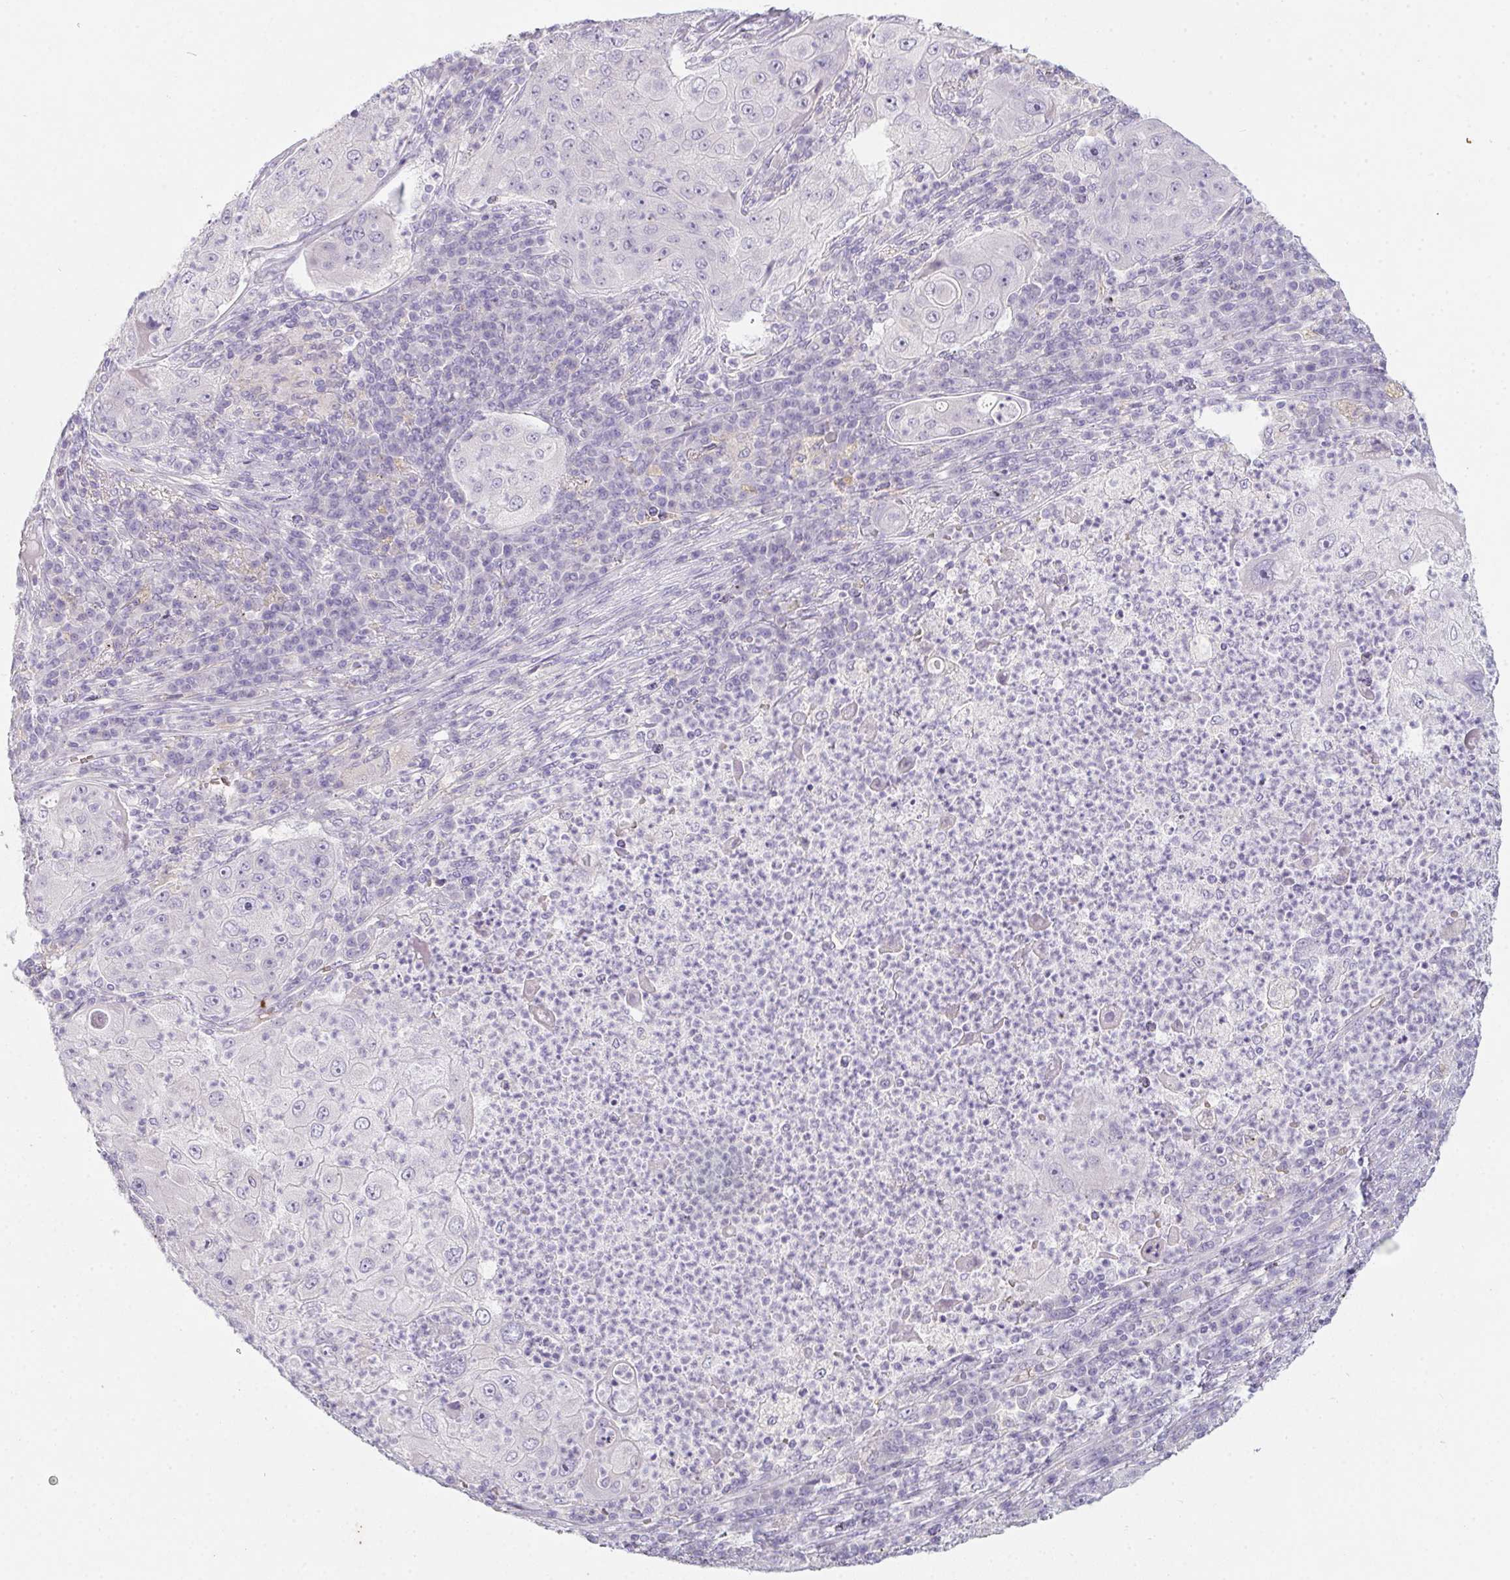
{"staining": {"intensity": "negative", "quantity": "none", "location": "none"}, "tissue": "lung cancer", "cell_type": "Tumor cells", "image_type": "cancer", "snomed": [{"axis": "morphology", "description": "Squamous cell carcinoma, NOS"}, {"axis": "topography", "description": "Lung"}], "caption": "High magnification brightfield microscopy of lung cancer (squamous cell carcinoma) stained with DAB (brown) and counterstained with hematoxylin (blue): tumor cells show no significant positivity. (Immunohistochemistry (ihc), brightfield microscopy, high magnification).", "gene": "DCD", "patient": {"sex": "female", "age": 59}}